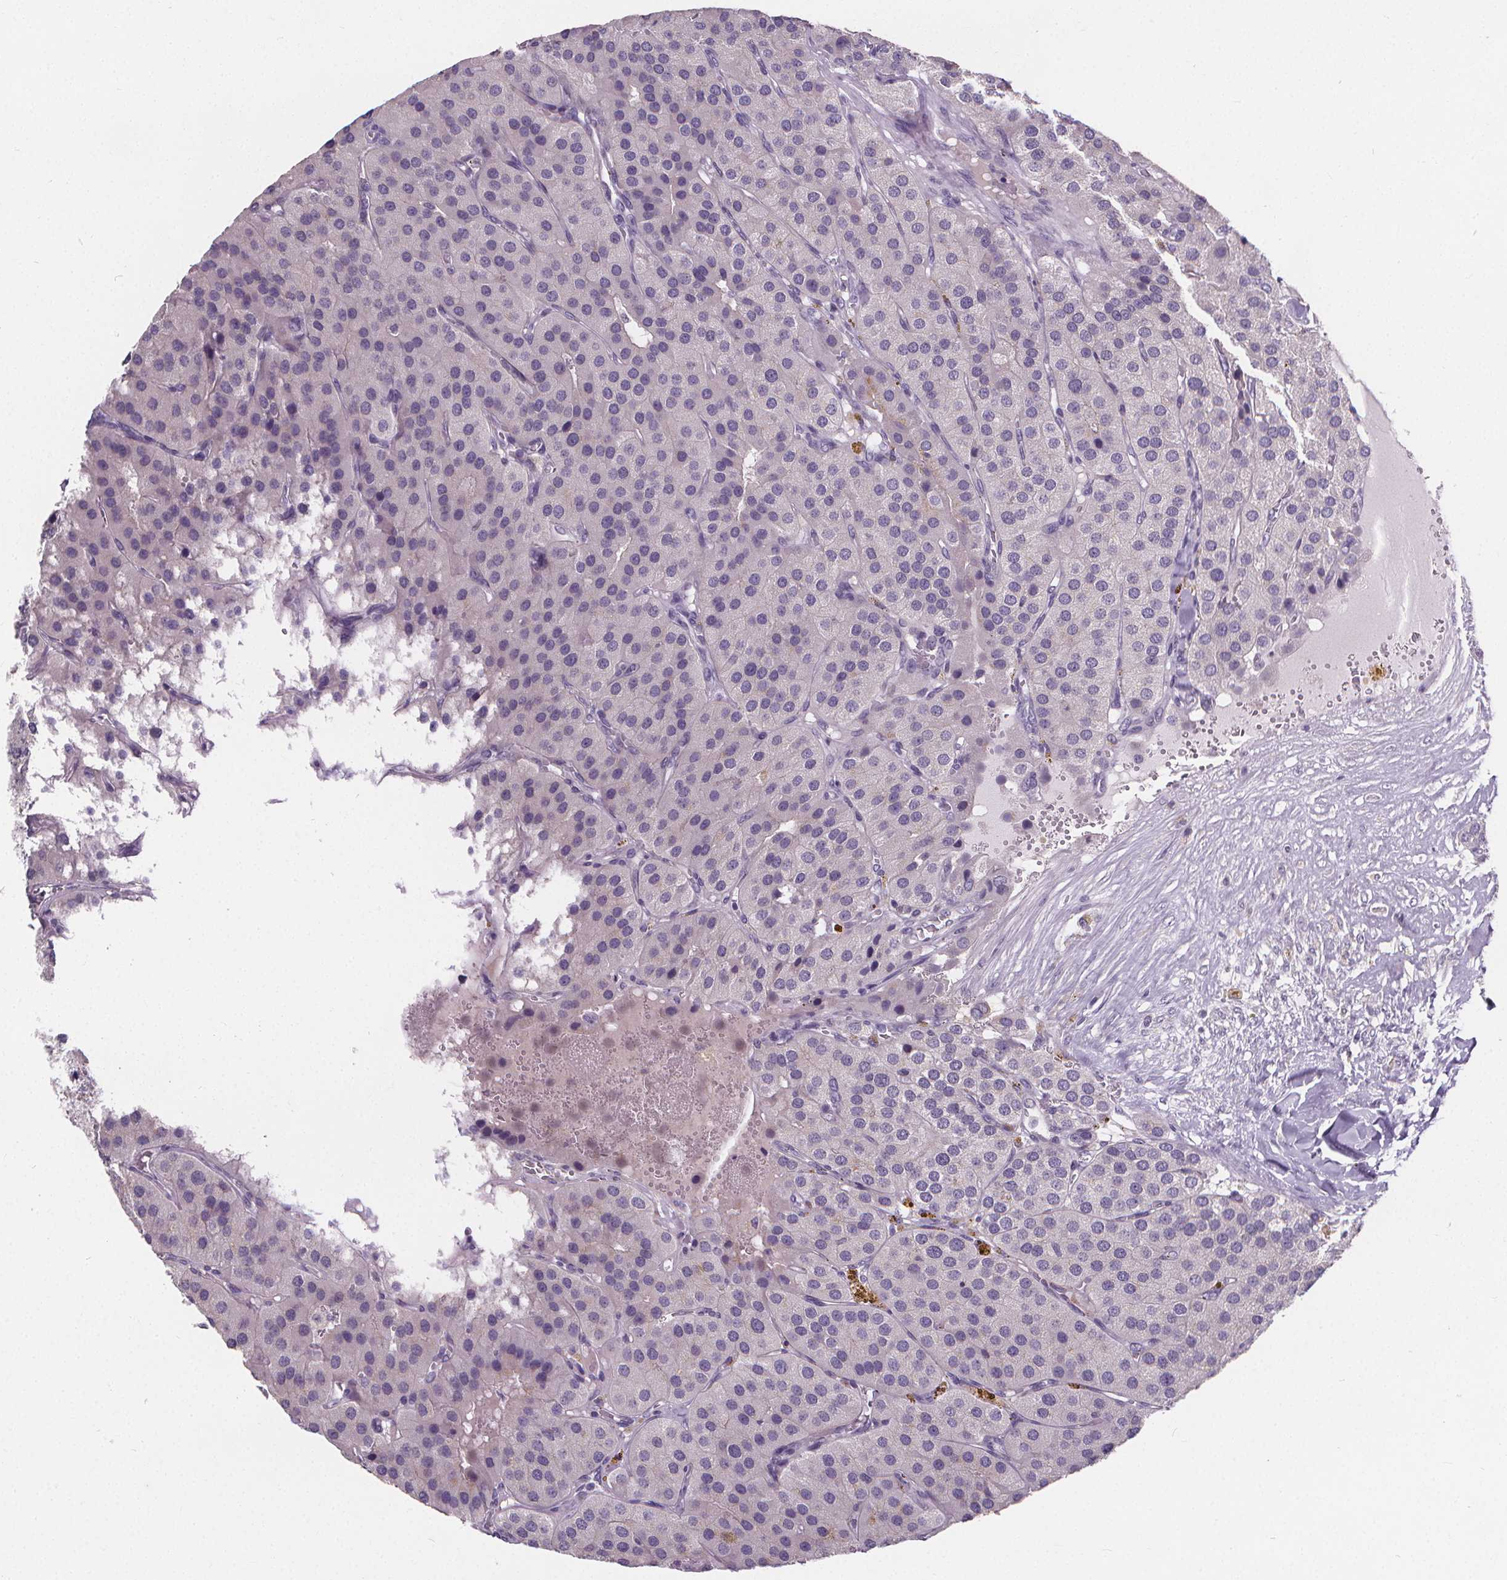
{"staining": {"intensity": "negative", "quantity": "none", "location": "none"}, "tissue": "parathyroid gland", "cell_type": "Glandular cells", "image_type": "normal", "snomed": [{"axis": "morphology", "description": "Normal tissue, NOS"}, {"axis": "morphology", "description": "Adenoma, NOS"}, {"axis": "topography", "description": "Parathyroid gland"}], "caption": "A photomicrograph of parathyroid gland stained for a protein shows no brown staining in glandular cells. Nuclei are stained in blue.", "gene": "ATP6V1D", "patient": {"sex": "female", "age": 86}}